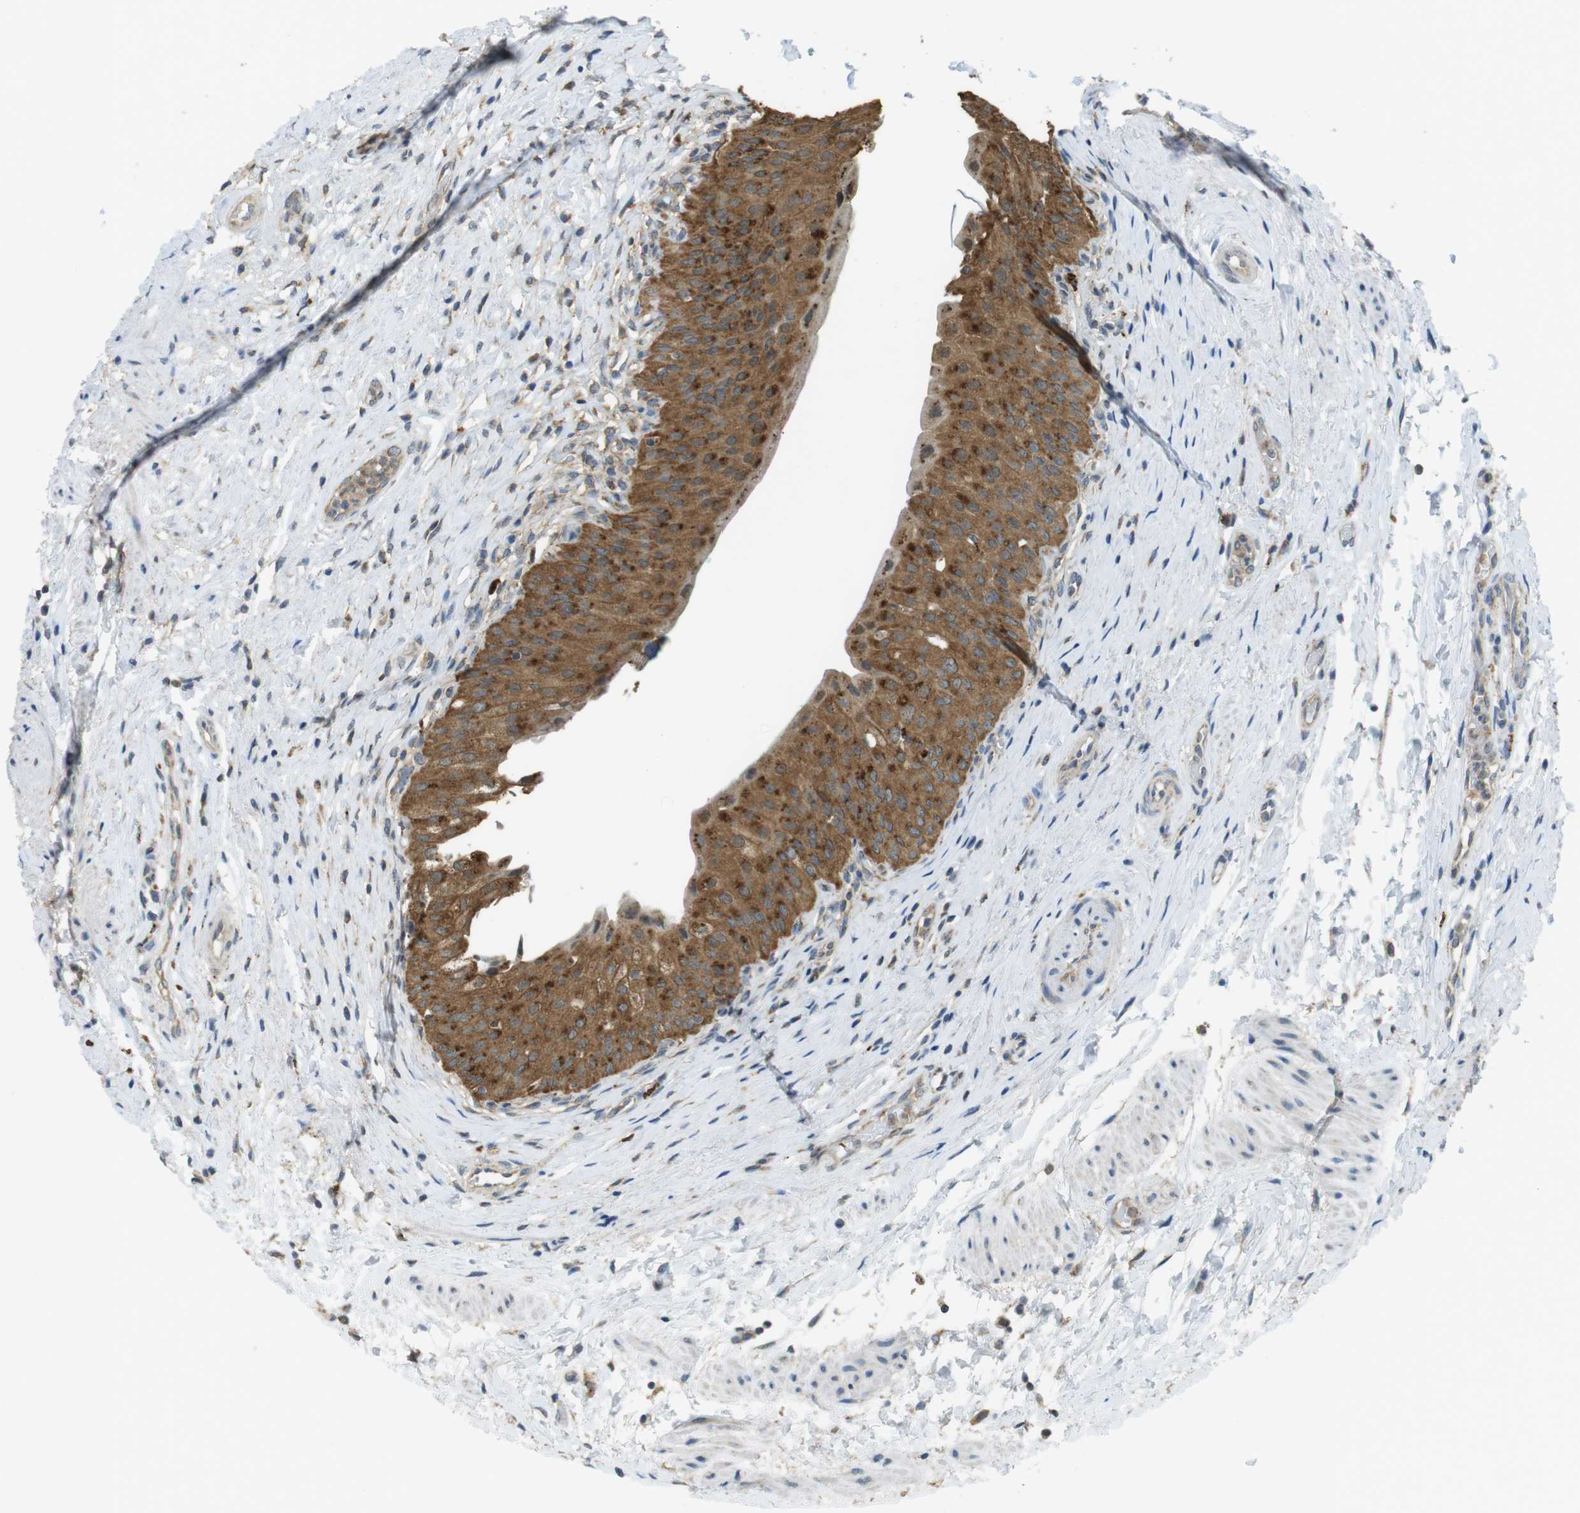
{"staining": {"intensity": "moderate", "quantity": ">75%", "location": "cytoplasmic/membranous"}, "tissue": "urinary bladder", "cell_type": "Urothelial cells", "image_type": "normal", "snomed": [{"axis": "morphology", "description": "Normal tissue, NOS"}, {"axis": "morphology", "description": "Urothelial carcinoma, High grade"}, {"axis": "topography", "description": "Urinary bladder"}], "caption": "Immunohistochemistry image of normal urinary bladder stained for a protein (brown), which displays medium levels of moderate cytoplasmic/membranous staining in approximately >75% of urothelial cells.", "gene": "BRI3BP", "patient": {"sex": "male", "age": 46}}